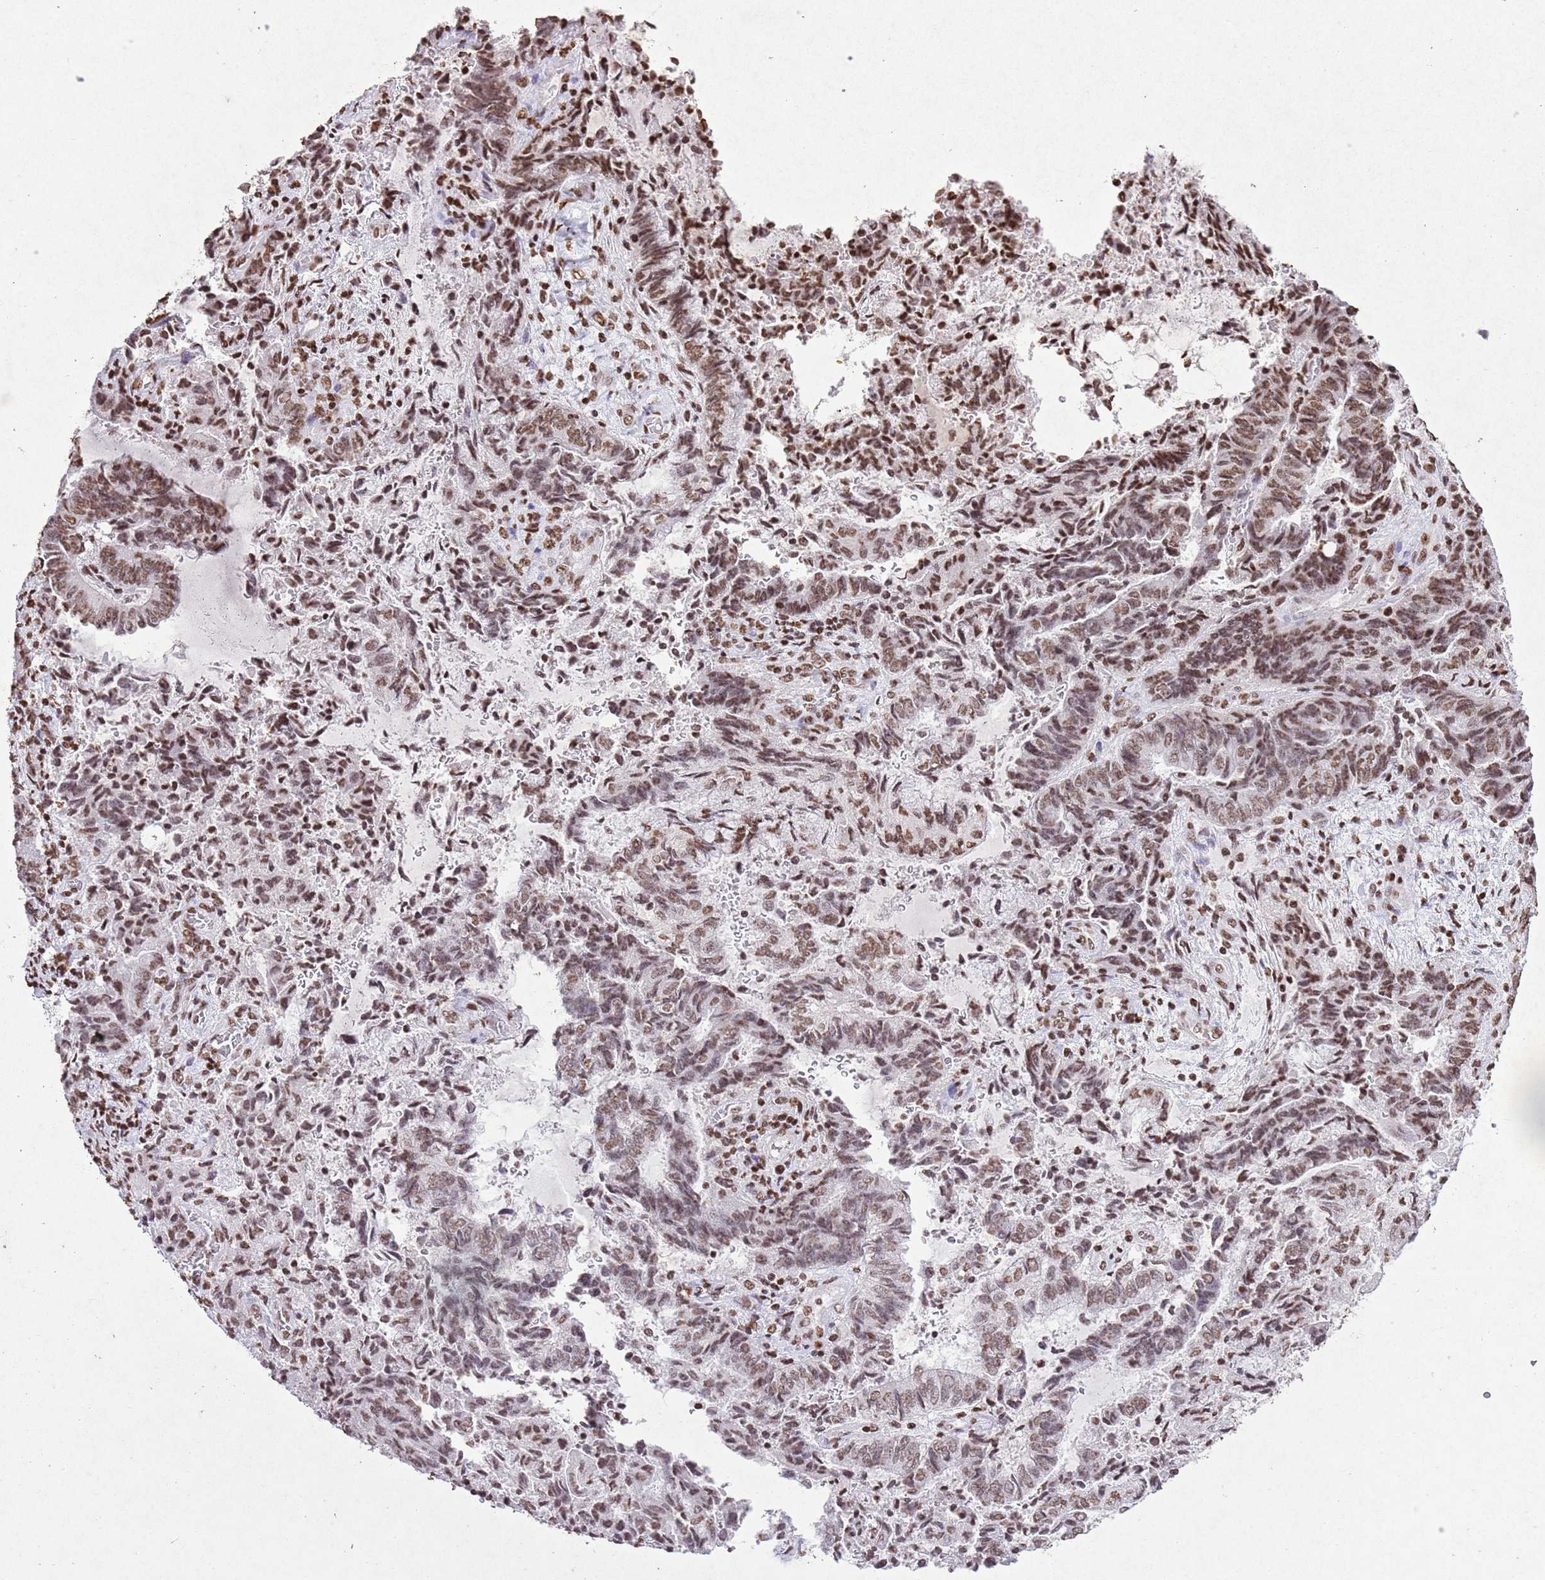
{"staining": {"intensity": "moderate", "quantity": ">75%", "location": "nuclear"}, "tissue": "endometrial cancer", "cell_type": "Tumor cells", "image_type": "cancer", "snomed": [{"axis": "morphology", "description": "Adenocarcinoma, NOS"}, {"axis": "topography", "description": "Endometrium"}], "caption": "This image reveals IHC staining of human endometrial cancer (adenocarcinoma), with medium moderate nuclear staining in approximately >75% of tumor cells.", "gene": "BMAL1", "patient": {"sex": "female", "age": 80}}